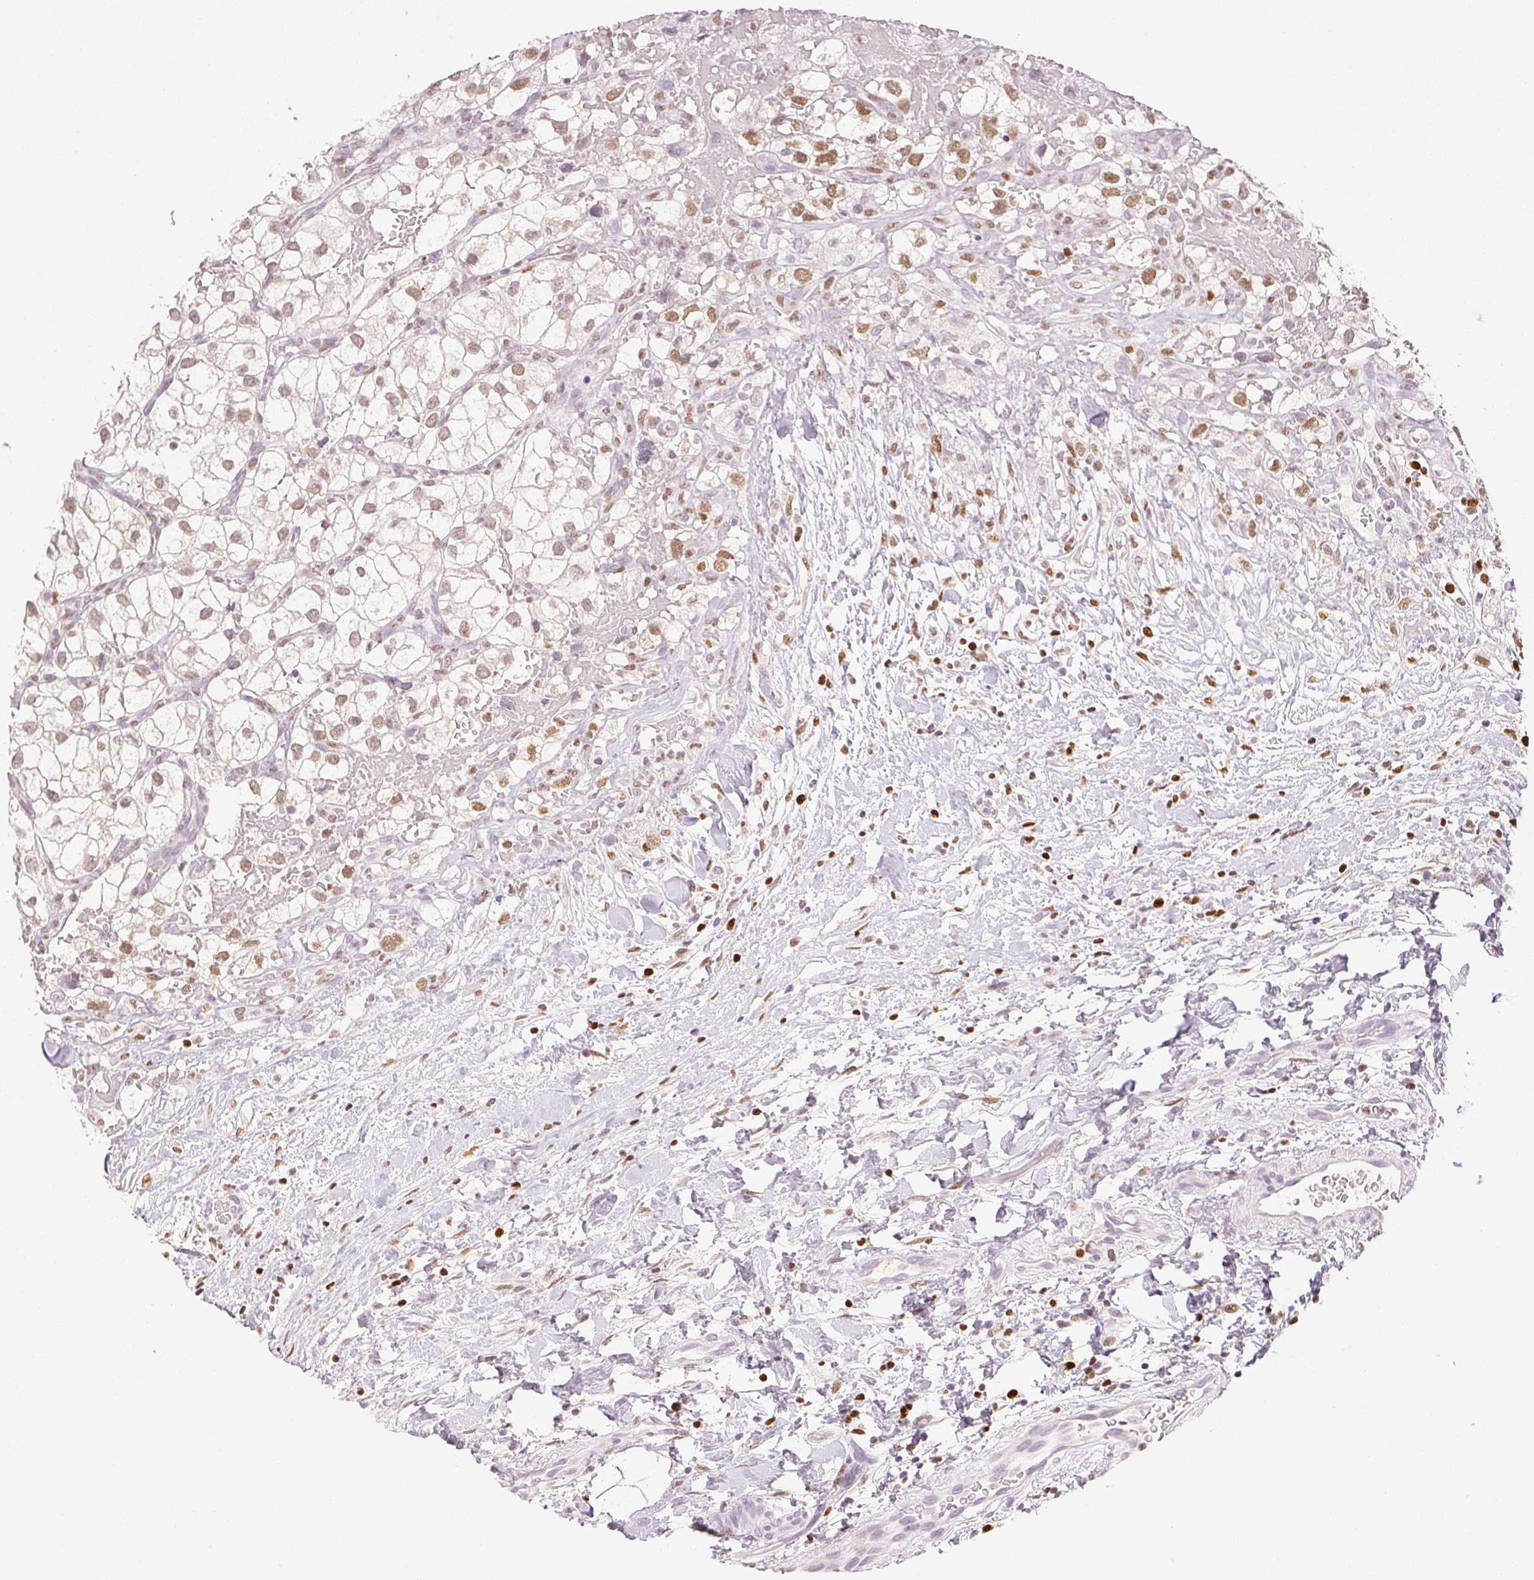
{"staining": {"intensity": "moderate", "quantity": ">75%", "location": "nuclear"}, "tissue": "renal cancer", "cell_type": "Tumor cells", "image_type": "cancer", "snomed": [{"axis": "morphology", "description": "Adenocarcinoma, NOS"}, {"axis": "topography", "description": "Kidney"}], "caption": "Renal adenocarcinoma stained with a brown dye displays moderate nuclear positive staining in about >75% of tumor cells.", "gene": "RUNX2", "patient": {"sex": "male", "age": 59}}